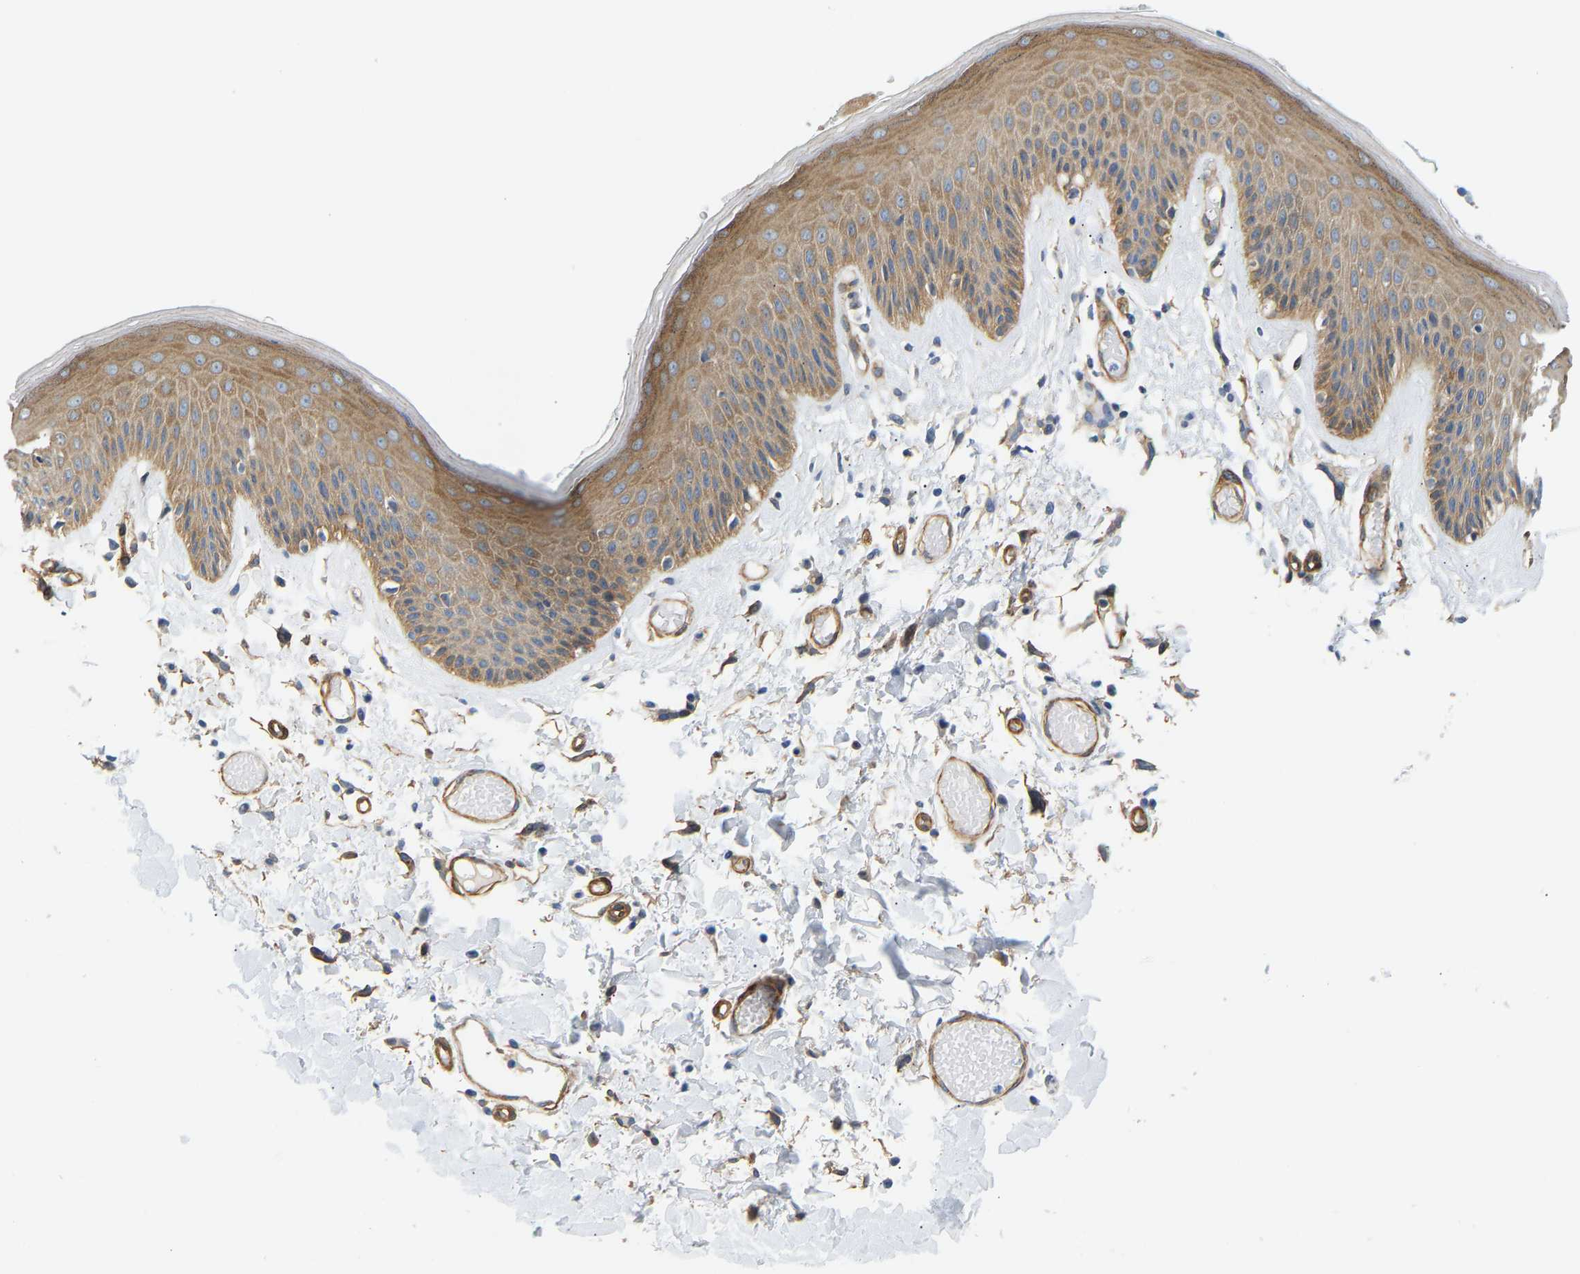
{"staining": {"intensity": "moderate", "quantity": ">75%", "location": "cytoplasmic/membranous"}, "tissue": "skin", "cell_type": "Epidermal cells", "image_type": "normal", "snomed": [{"axis": "morphology", "description": "Normal tissue, NOS"}, {"axis": "topography", "description": "Vulva"}], "caption": "Protein expression analysis of unremarkable skin exhibits moderate cytoplasmic/membranous expression in about >75% of epidermal cells. (IHC, brightfield microscopy, high magnification).", "gene": "PAWR", "patient": {"sex": "female", "age": 73}}